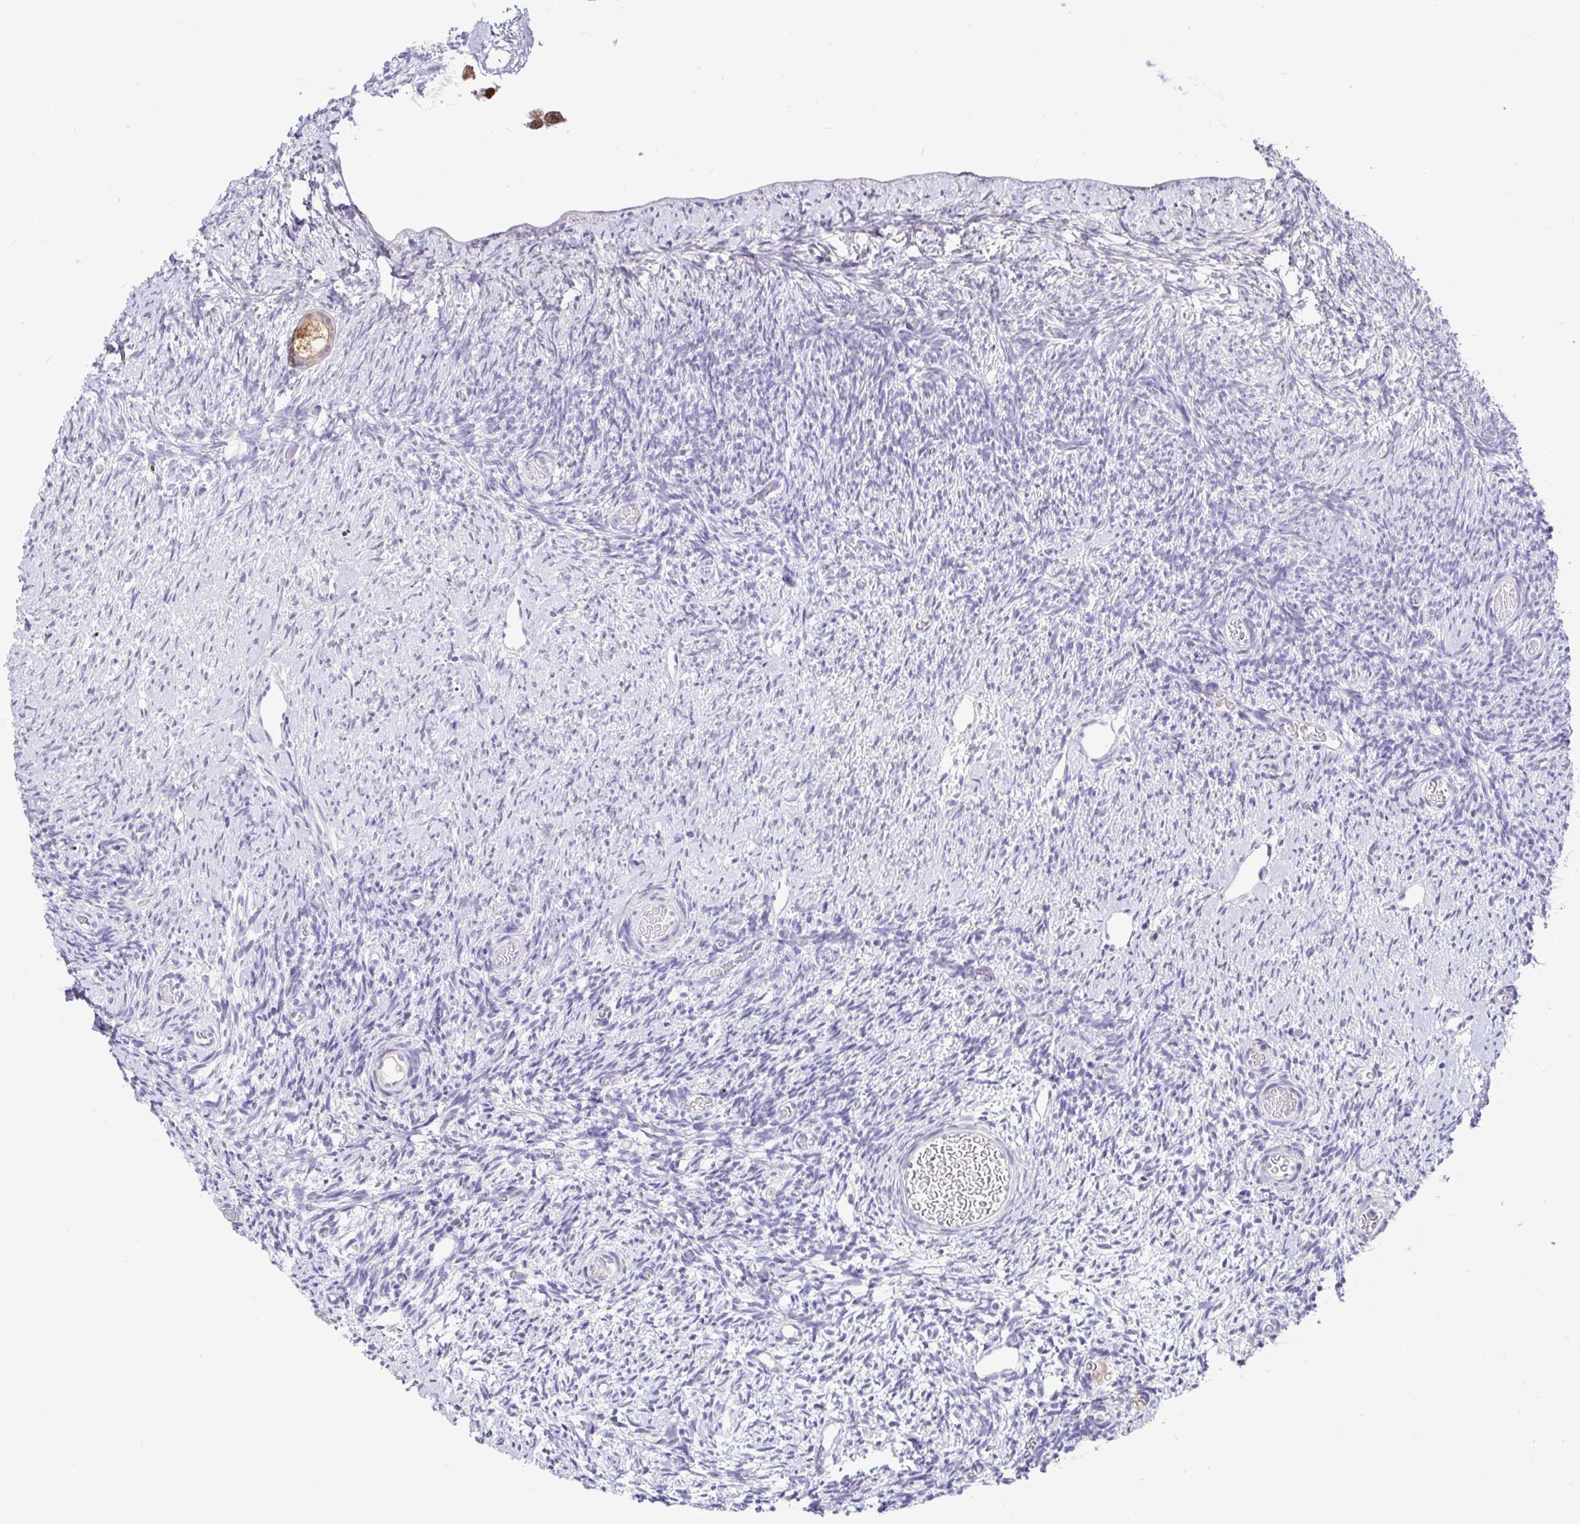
{"staining": {"intensity": "strong", "quantity": ">75%", "location": "cytoplasmic/membranous"}, "tissue": "ovary", "cell_type": "Follicle cells", "image_type": "normal", "snomed": [{"axis": "morphology", "description": "Normal tissue, NOS"}, {"axis": "topography", "description": "Ovary"}], "caption": "Normal ovary exhibits strong cytoplasmic/membranous expression in approximately >75% of follicle cells.", "gene": "EZHIP", "patient": {"sex": "female", "age": 39}}